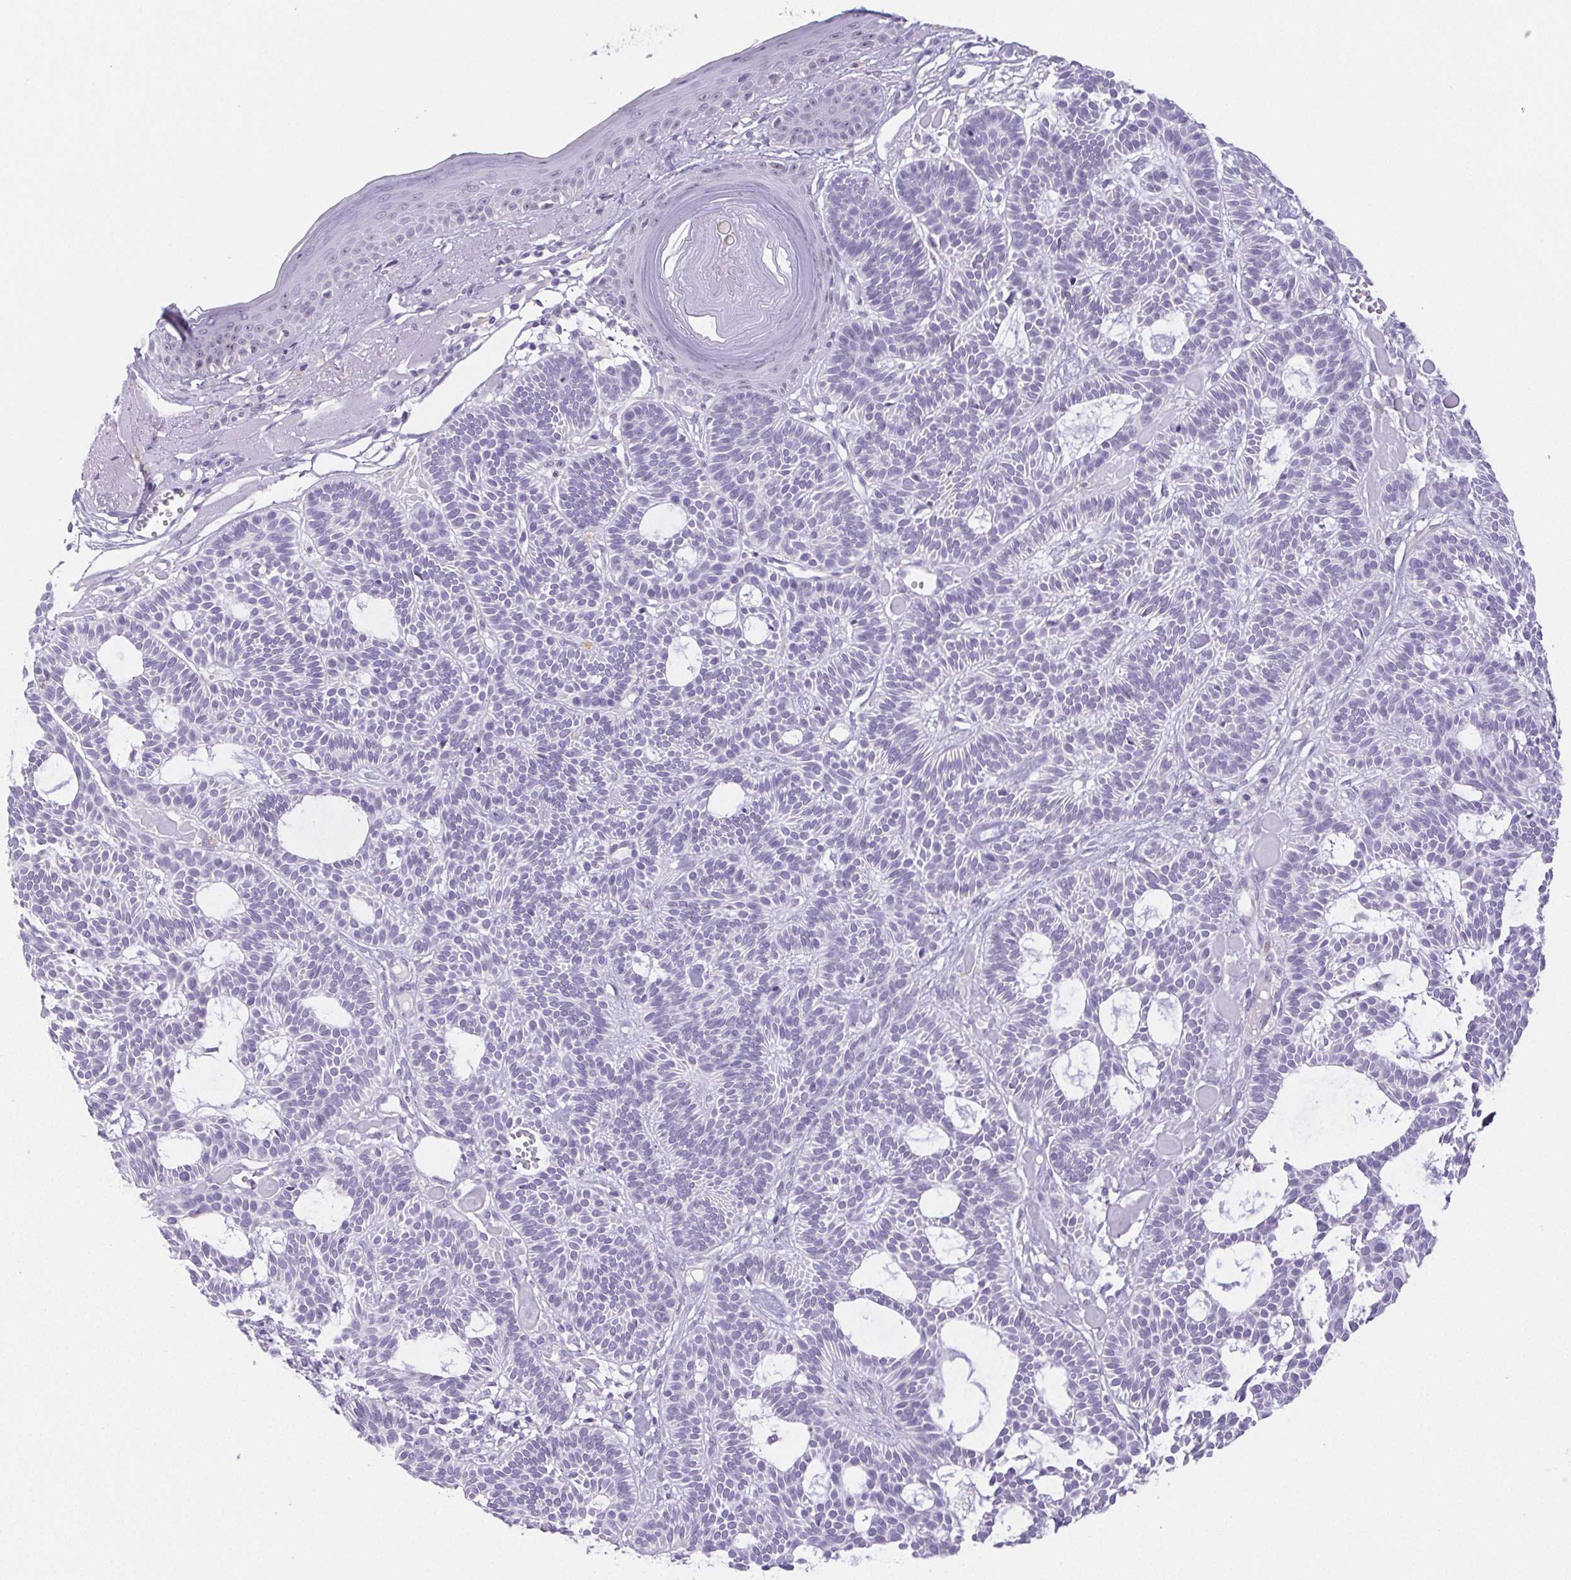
{"staining": {"intensity": "negative", "quantity": "none", "location": "none"}, "tissue": "skin cancer", "cell_type": "Tumor cells", "image_type": "cancer", "snomed": [{"axis": "morphology", "description": "Basal cell carcinoma"}, {"axis": "topography", "description": "Skin"}], "caption": "Skin basal cell carcinoma stained for a protein using immunohistochemistry demonstrates no positivity tumor cells.", "gene": "ST8SIA3", "patient": {"sex": "male", "age": 85}}